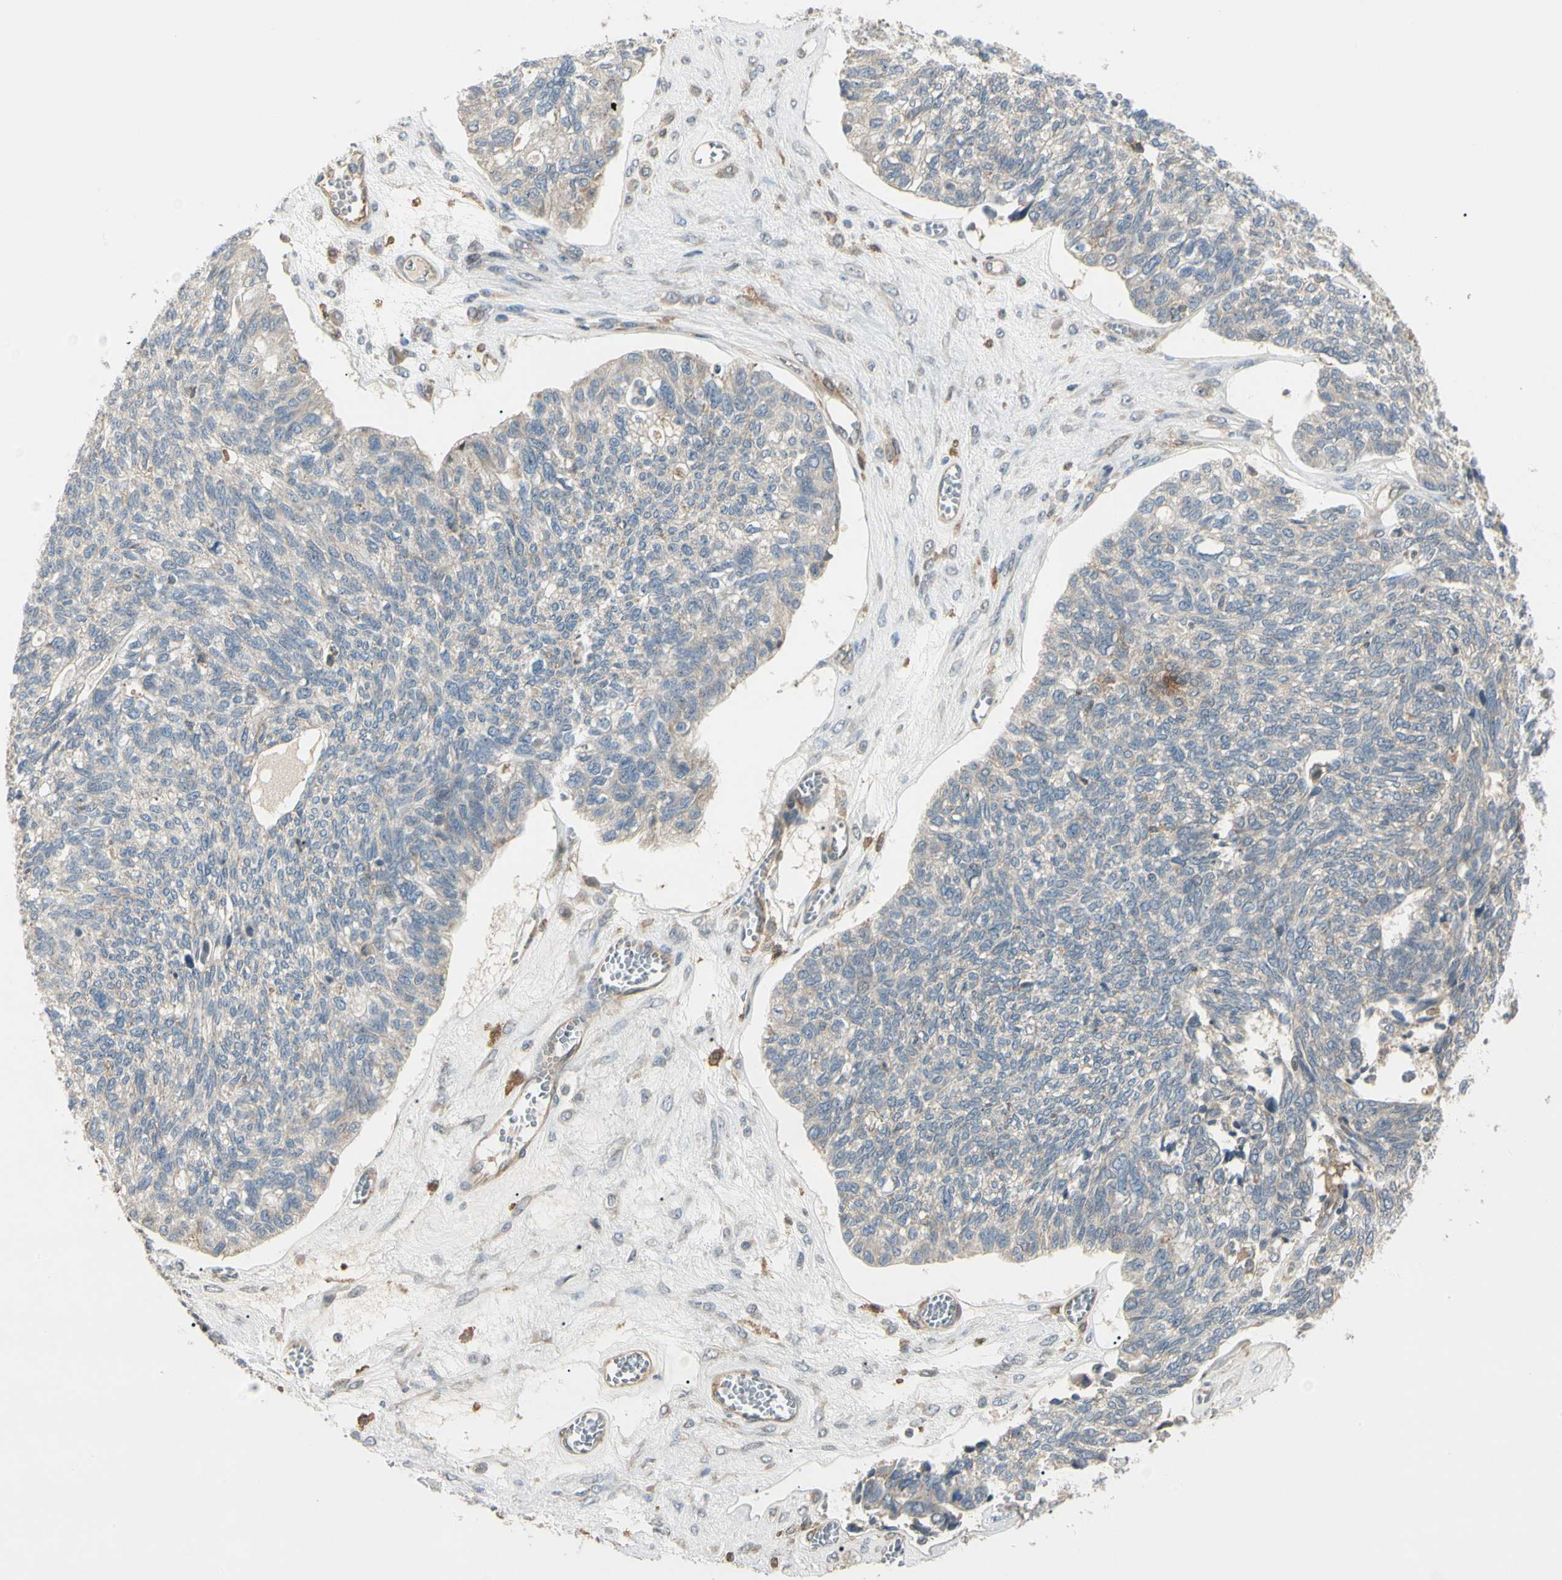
{"staining": {"intensity": "weak", "quantity": ">75%", "location": "cytoplasmic/membranous"}, "tissue": "ovarian cancer", "cell_type": "Tumor cells", "image_type": "cancer", "snomed": [{"axis": "morphology", "description": "Cystadenocarcinoma, serous, NOS"}, {"axis": "topography", "description": "Ovary"}], "caption": "The immunohistochemical stain labels weak cytoplasmic/membranous staining in tumor cells of ovarian cancer (serous cystadenocarcinoma) tissue.", "gene": "F2R", "patient": {"sex": "female", "age": 79}}